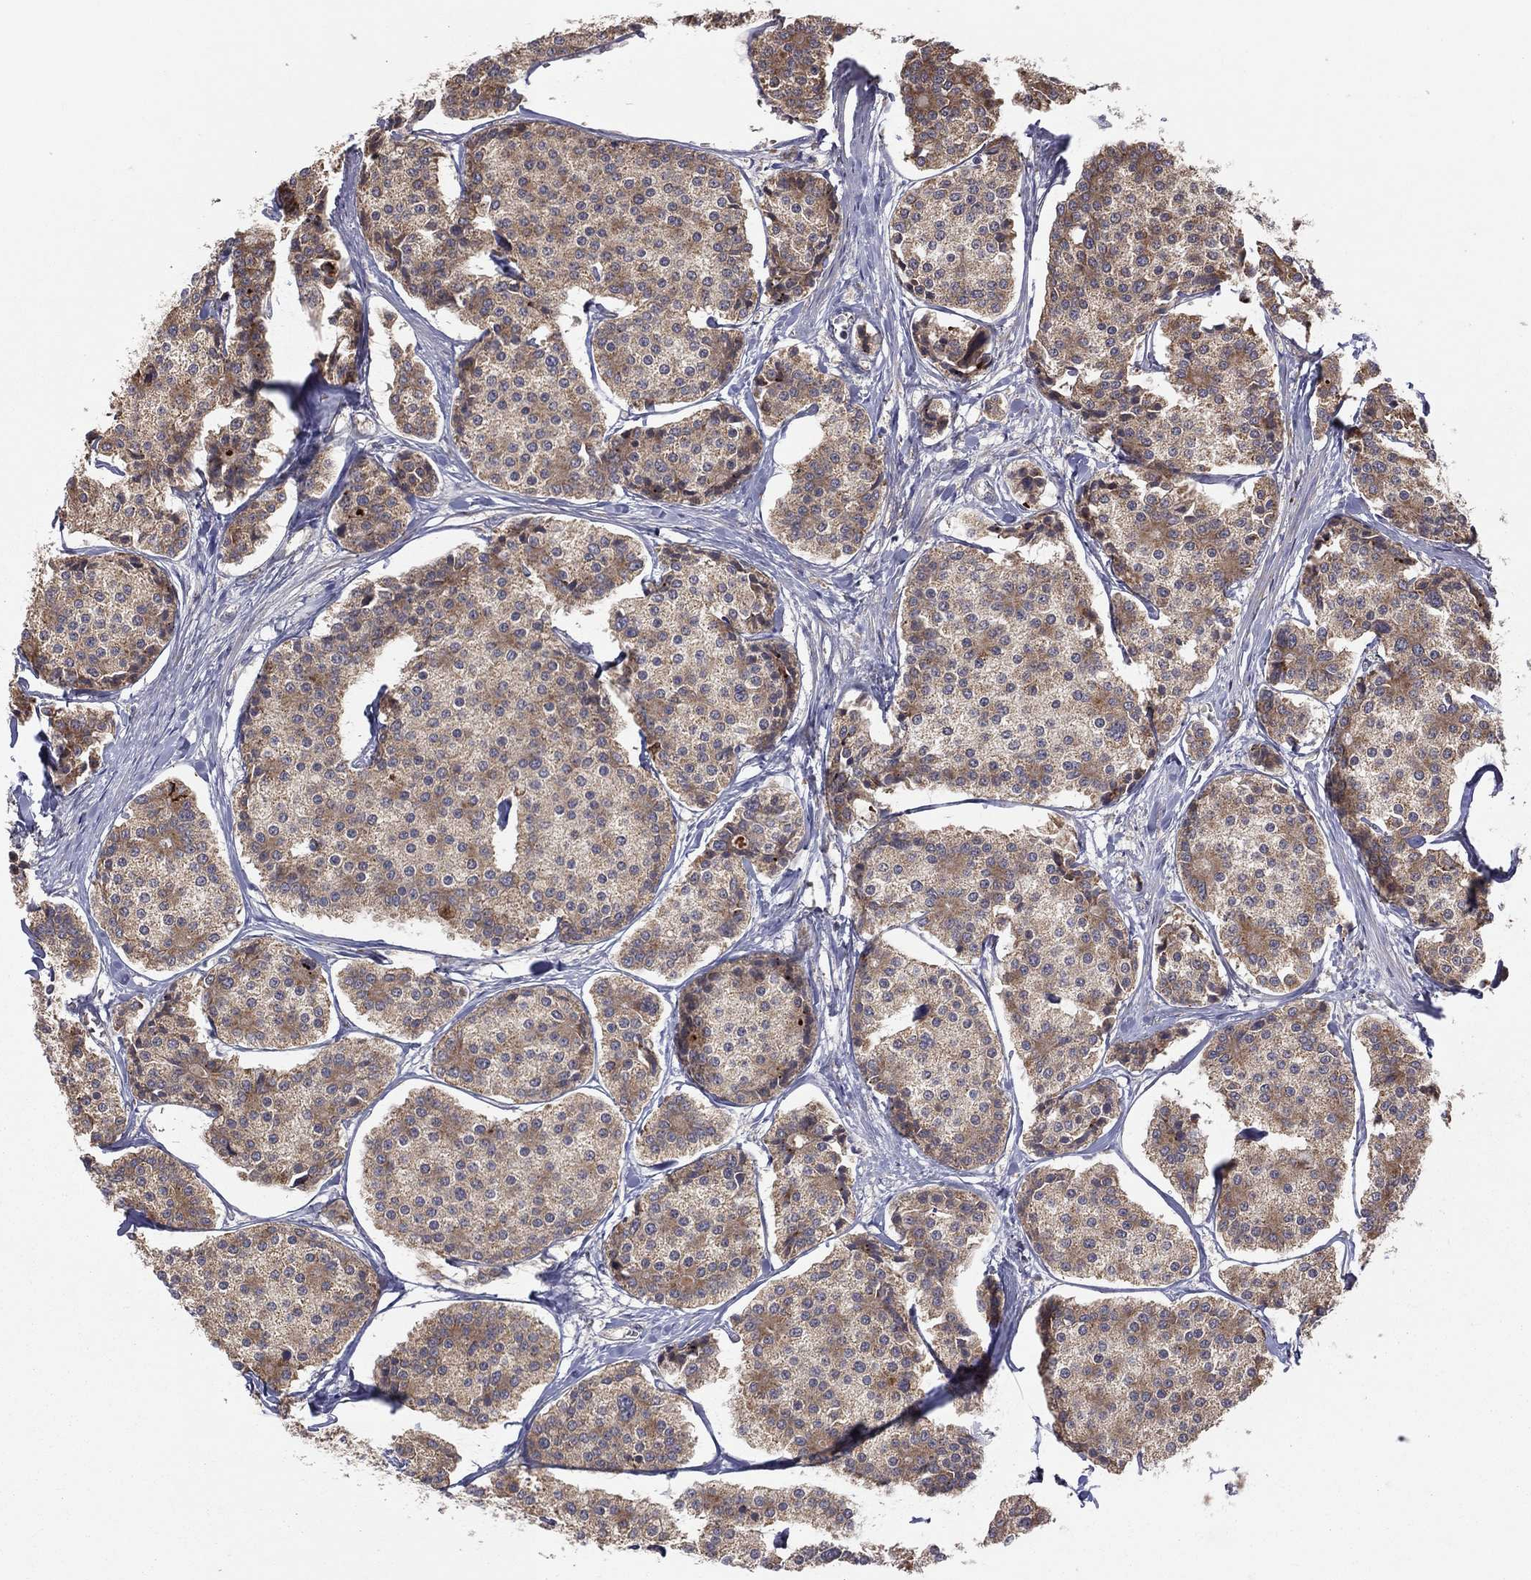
{"staining": {"intensity": "moderate", "quantity": ">75%", "location": "cytoplasmic/membranous"}, "tissue": "carcinoid", "cell_type": "Tumor cells", "image_type": "cancer", "snomed": [{"axis": "morphology", "description": "Carcinoid, malignant, NOS"}, {"axis": "topography", "description": "Small intestine"}], "caption": "The photomicrograph displays immunohistochemical staining of carcinoid (malignant). There is moderate cytoplasmic/membranous staining is seen in about >75% of tumor cells.", "gene": "STARD3", "patient": {"sex": "female", "age": 65}}